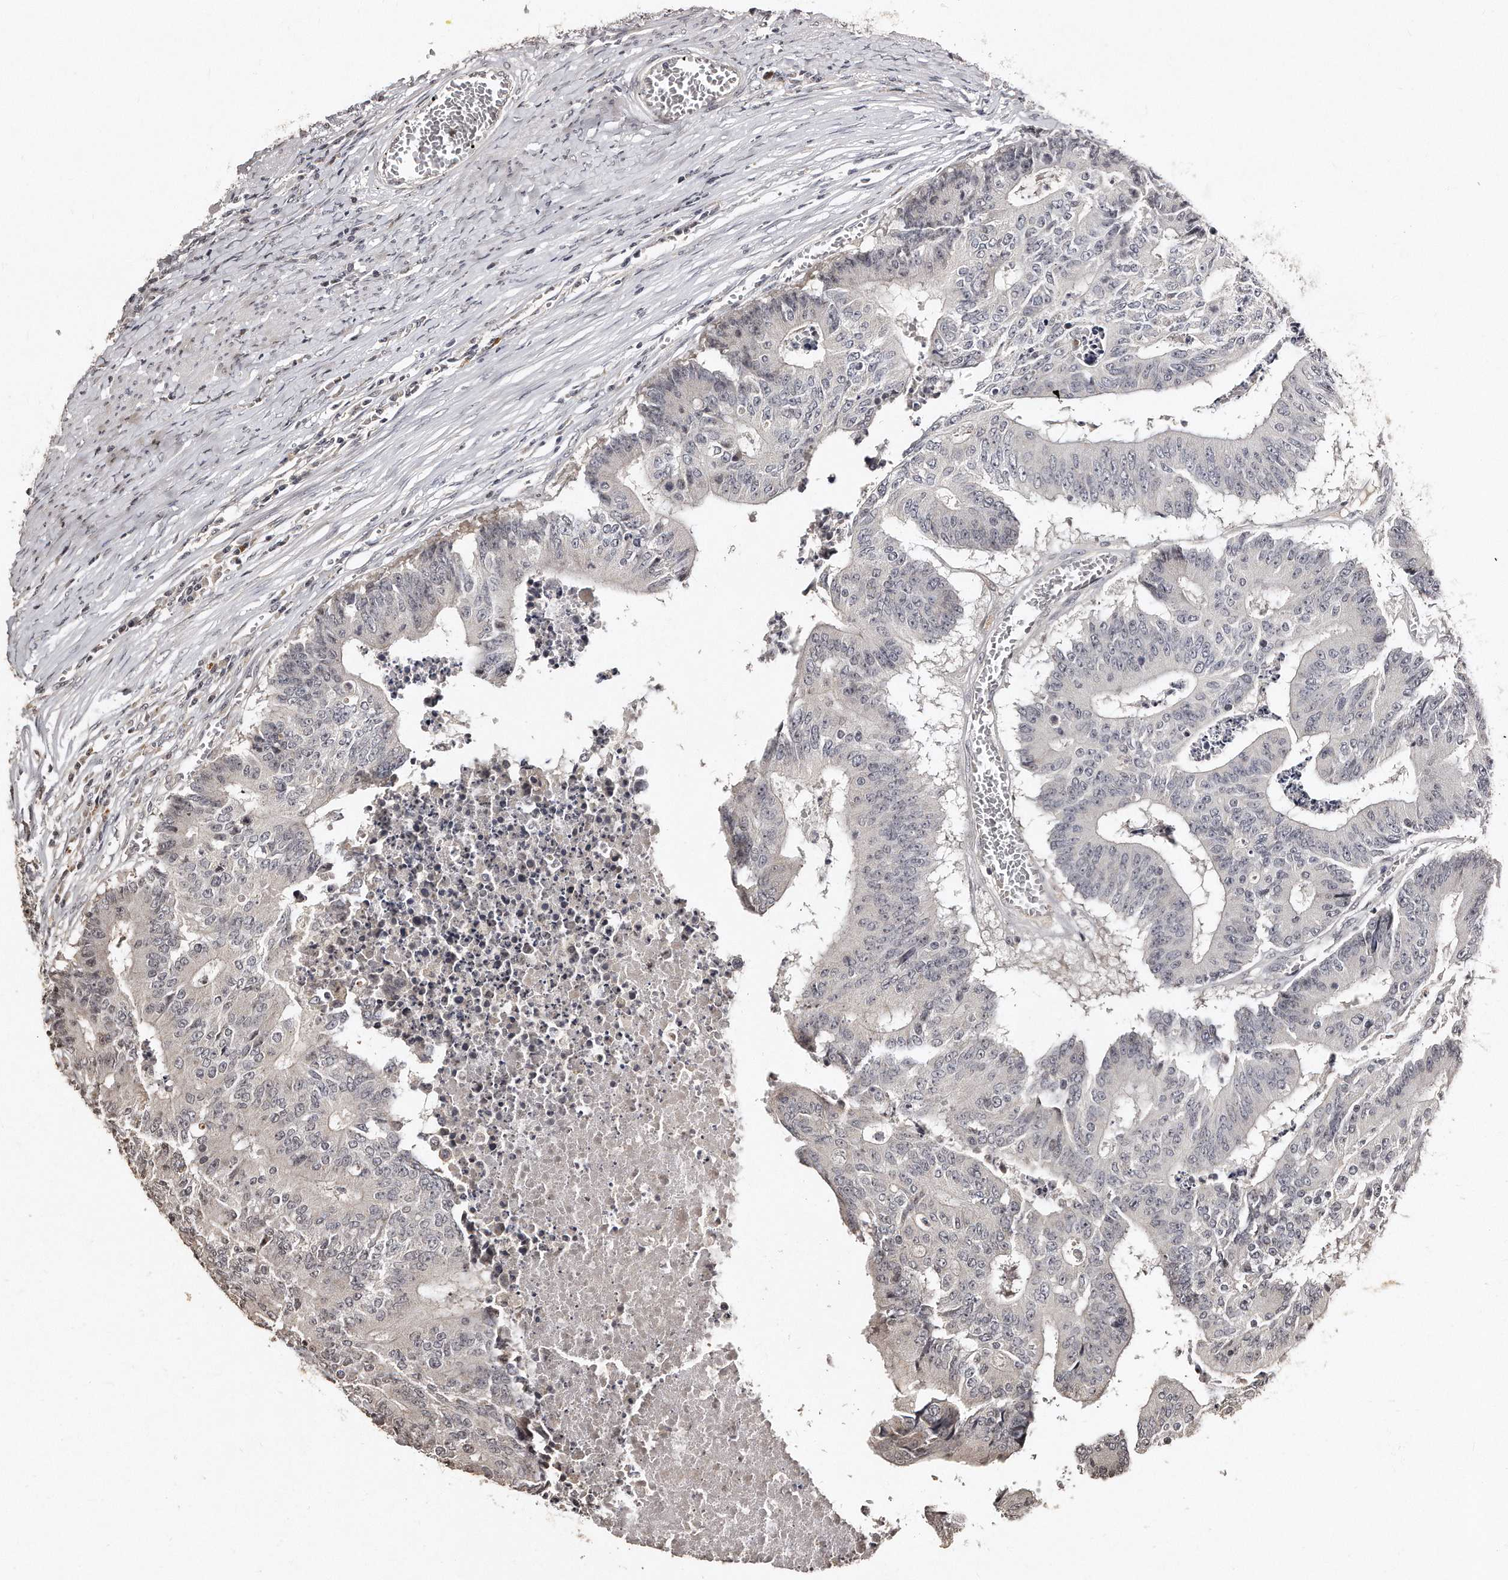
{"staining": {"intensity": "weak", "quantity": "<25%", "location": "nuclear"}, "tissue": "colorectal cancer", "cell_type": "Tumor cells", "image_type": "cancer", "snomed": [{"axis": "morphology", "description": "Adenocarcinoma, NOS"}, {"axis": "topography", "description": "Colon"}], "caption": "Immunohistochemistry of adenocarcinoma (colorectal) reveals no expression in tumor cells.", "gene": "TSHR", "patient": {"sex": "male", "age": 87}}